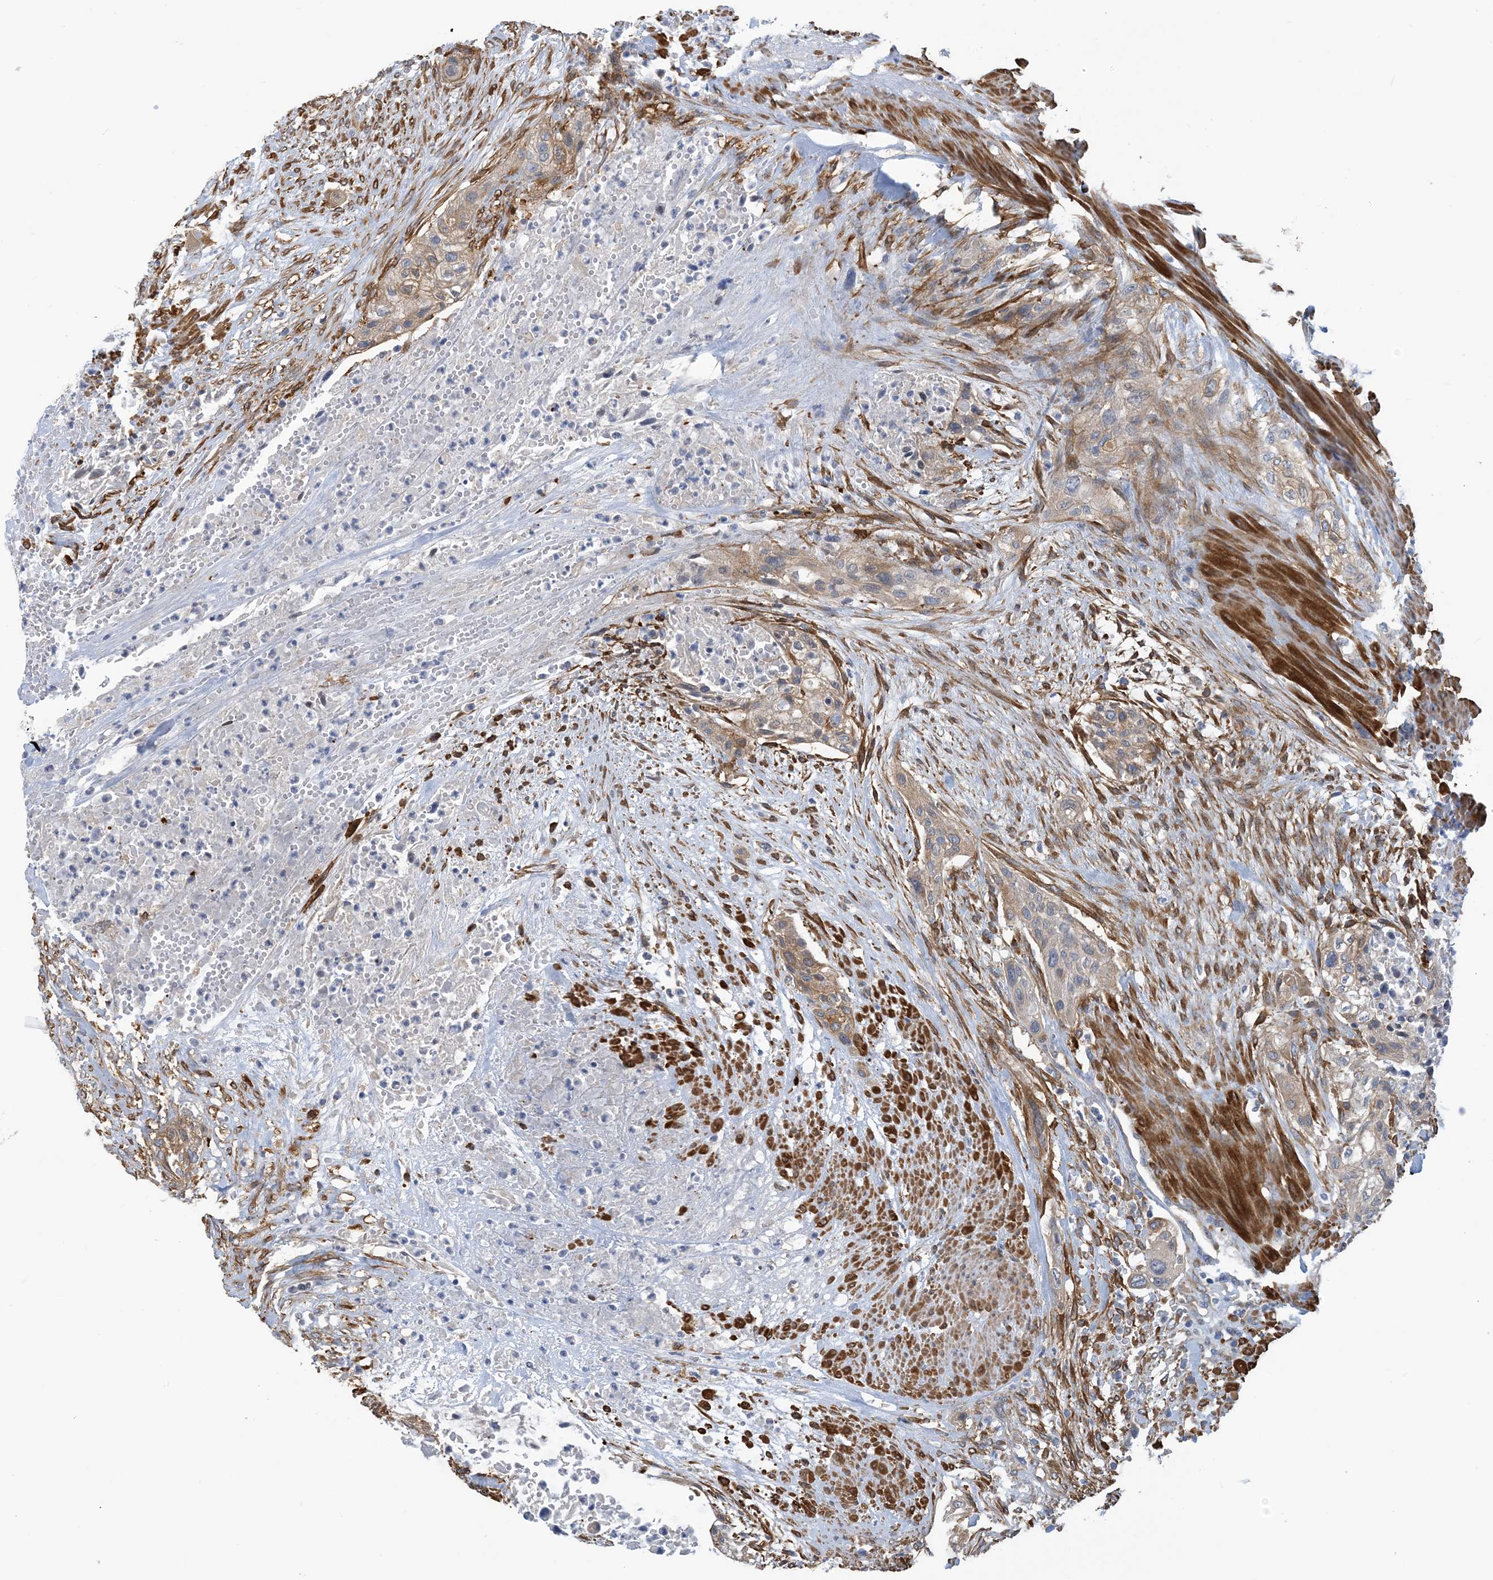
{"staining": {"intensity": "moderate", "quantity": "25%-75%", "location": "cytoplasmic/membranous"}, "tissue": "urothelial cancer", "cell_type": "Tumor cells", "image_type": "cancer", "snomed": [{"axis": "morphology", "description": "Urothelial carcinoma, High grade"}, {"axis": "topography", "description": "Urinary bladder"}], "caption": "Protein expression analysis of human urothelial cancer reveals moderate cytoplasmic/membranous staining in about 25%-75% of tumor cells.", "gene": "EIF2A", "patient": {"sex": "male", "age": 35}}